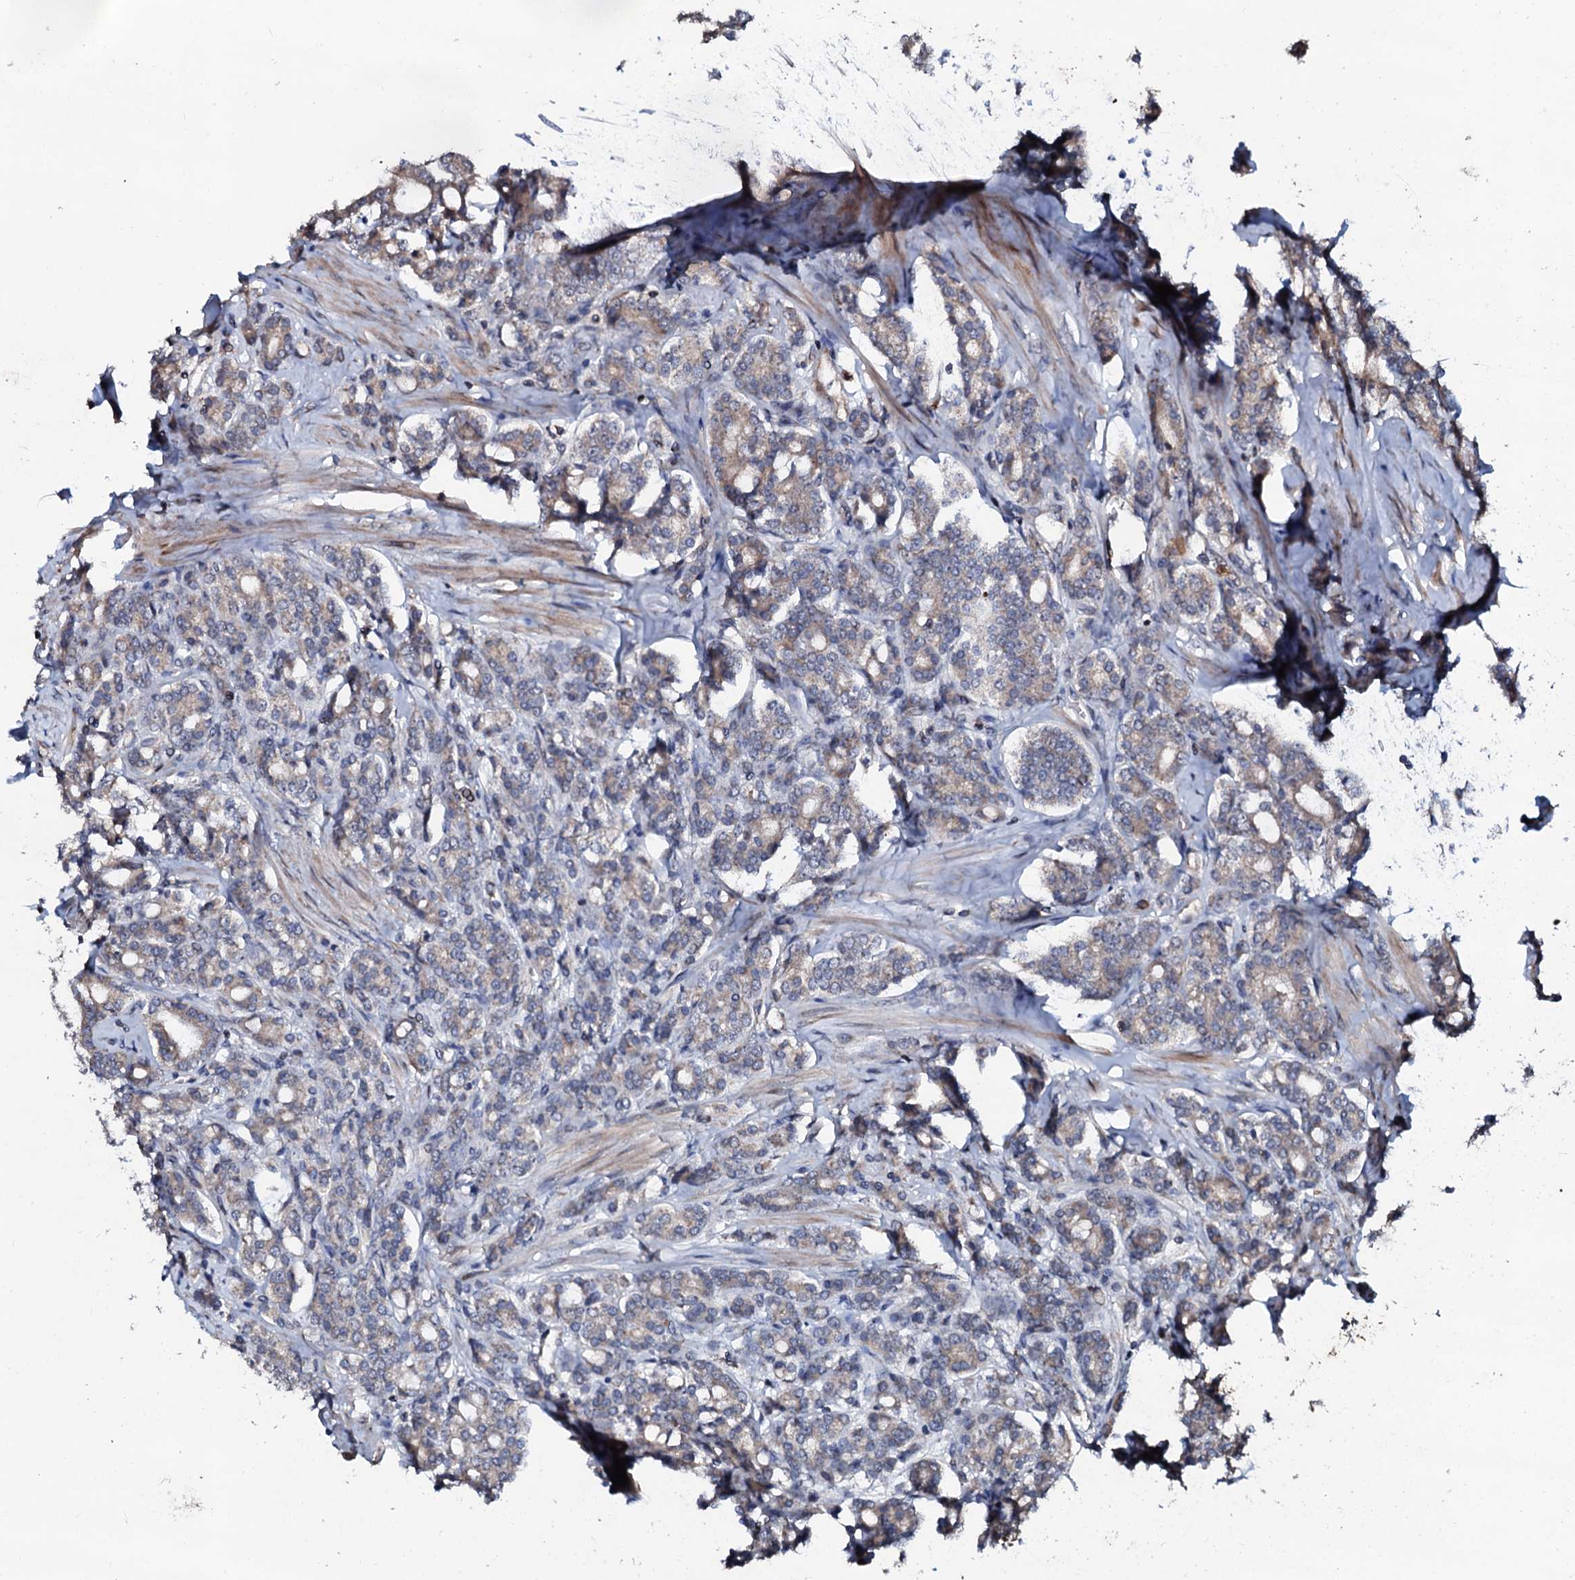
{"staining": {"intensity": "weak", "quantity": "25%-75%", "location": "cytoplasmic/membranous"}, "tissue": "prostate cancer", "cell_type": "Tumor cells", "image_type": "cancer", "snomed": [{"axis": "morphology", "description": "Adenocarcinoma, High grade"}, {"axis": "topography", "description": "Prostate"}], "caption": "This image displays IHC staining of human prostate cancer (adenocarcinoma (high-grade)), with low weak cytoplasmic/membranous positivity in about 25%-75% of tumor cells.", "gene": "SDHAF2", "patient": {"sex": "male", "age": 62}}